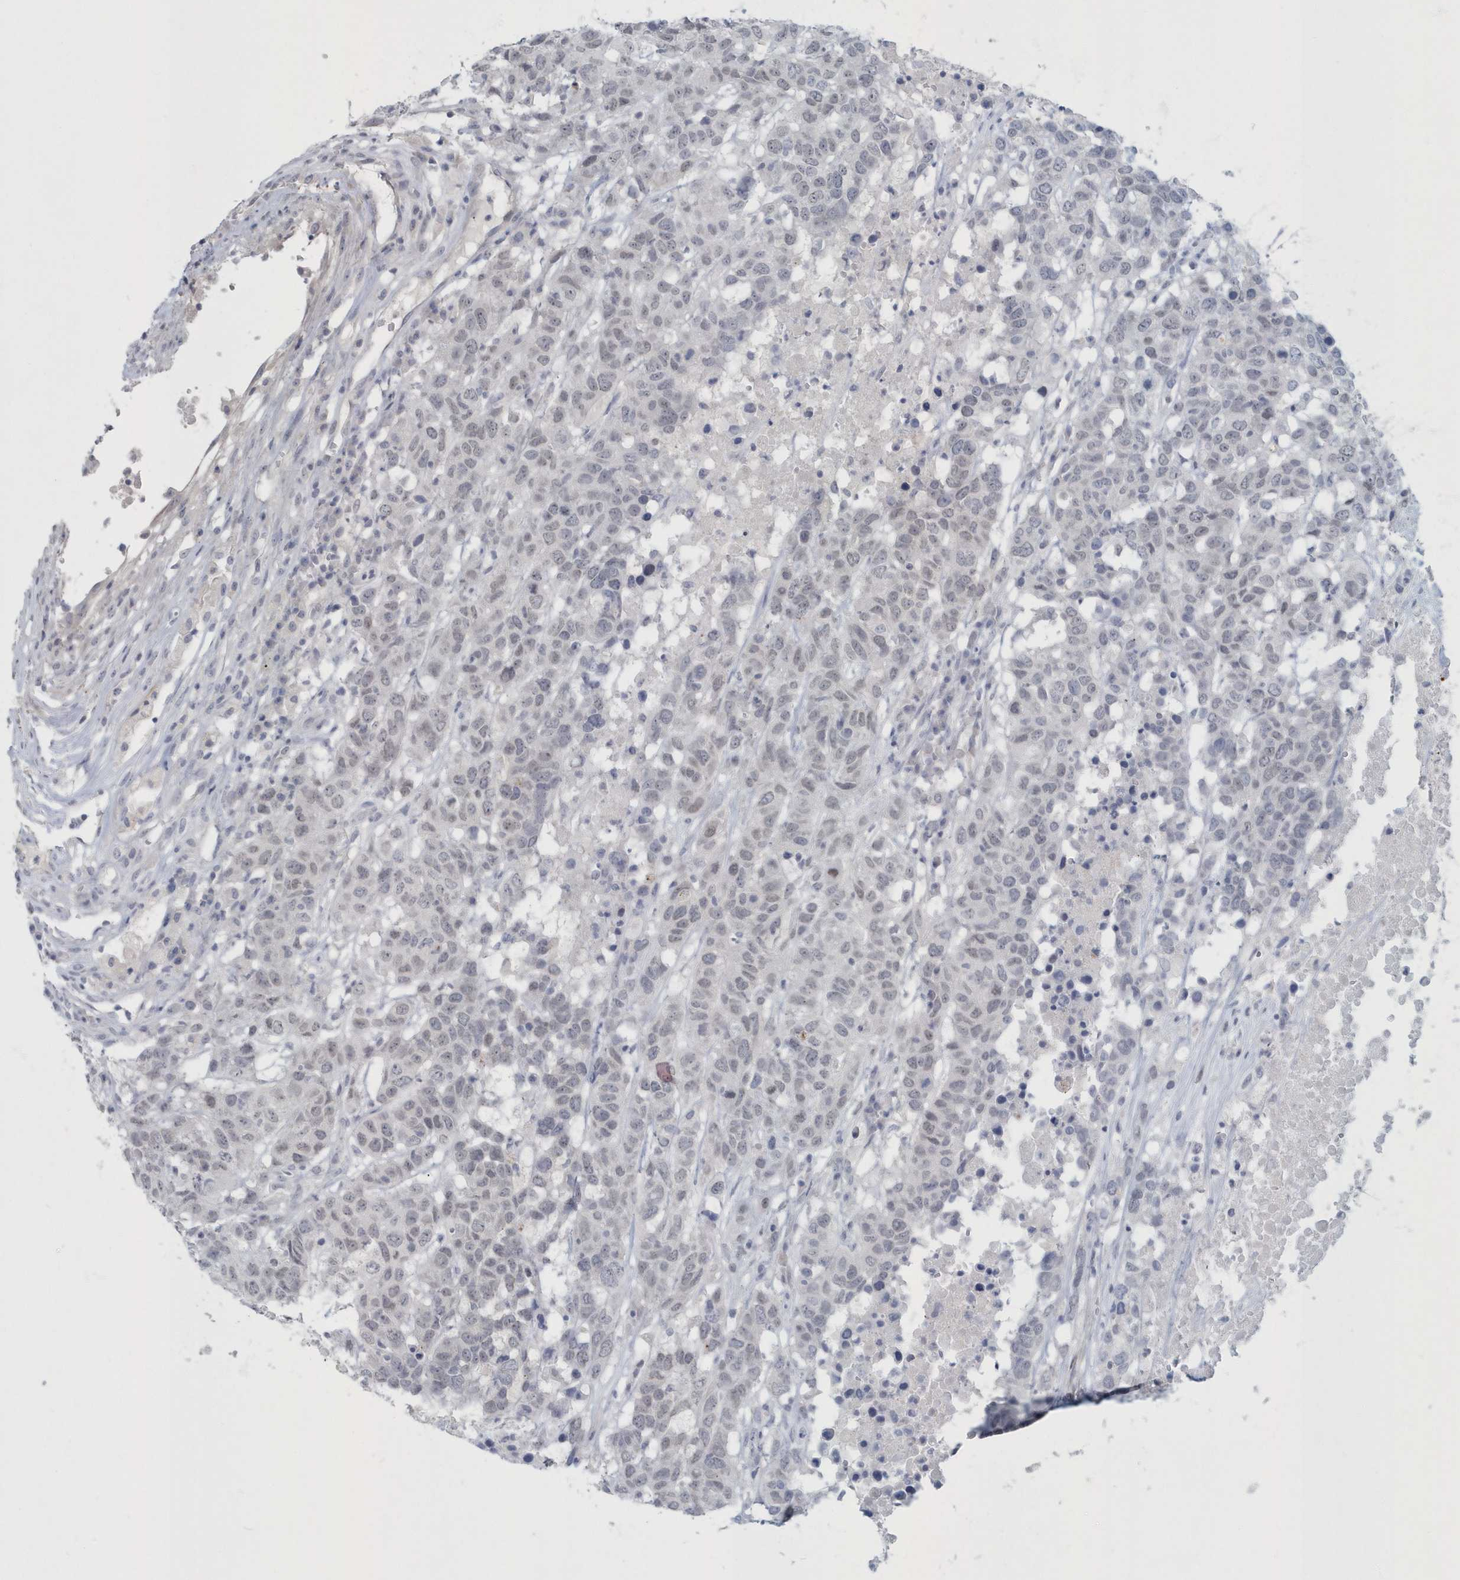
{"staining": {"intensity": "weak", "quantity": "25%-75%", "location": "nuclear"}, "tissue": "head and neck cancer", "cell_type": "Tumor cells", "image_type": "cancer", "snomed": [{"axis": "morphology", "description": "Squamous cell carcinoma, NOS"}, {"axis": "topography", "description": "Head-Neck"}], "caption": "A brown stain shows weak nuclear positivity of a protein in head and neck squamous cell carcinoma tumor cells.", "gene": "MYOT", "patient": {"sex": "male", "age": 66}}